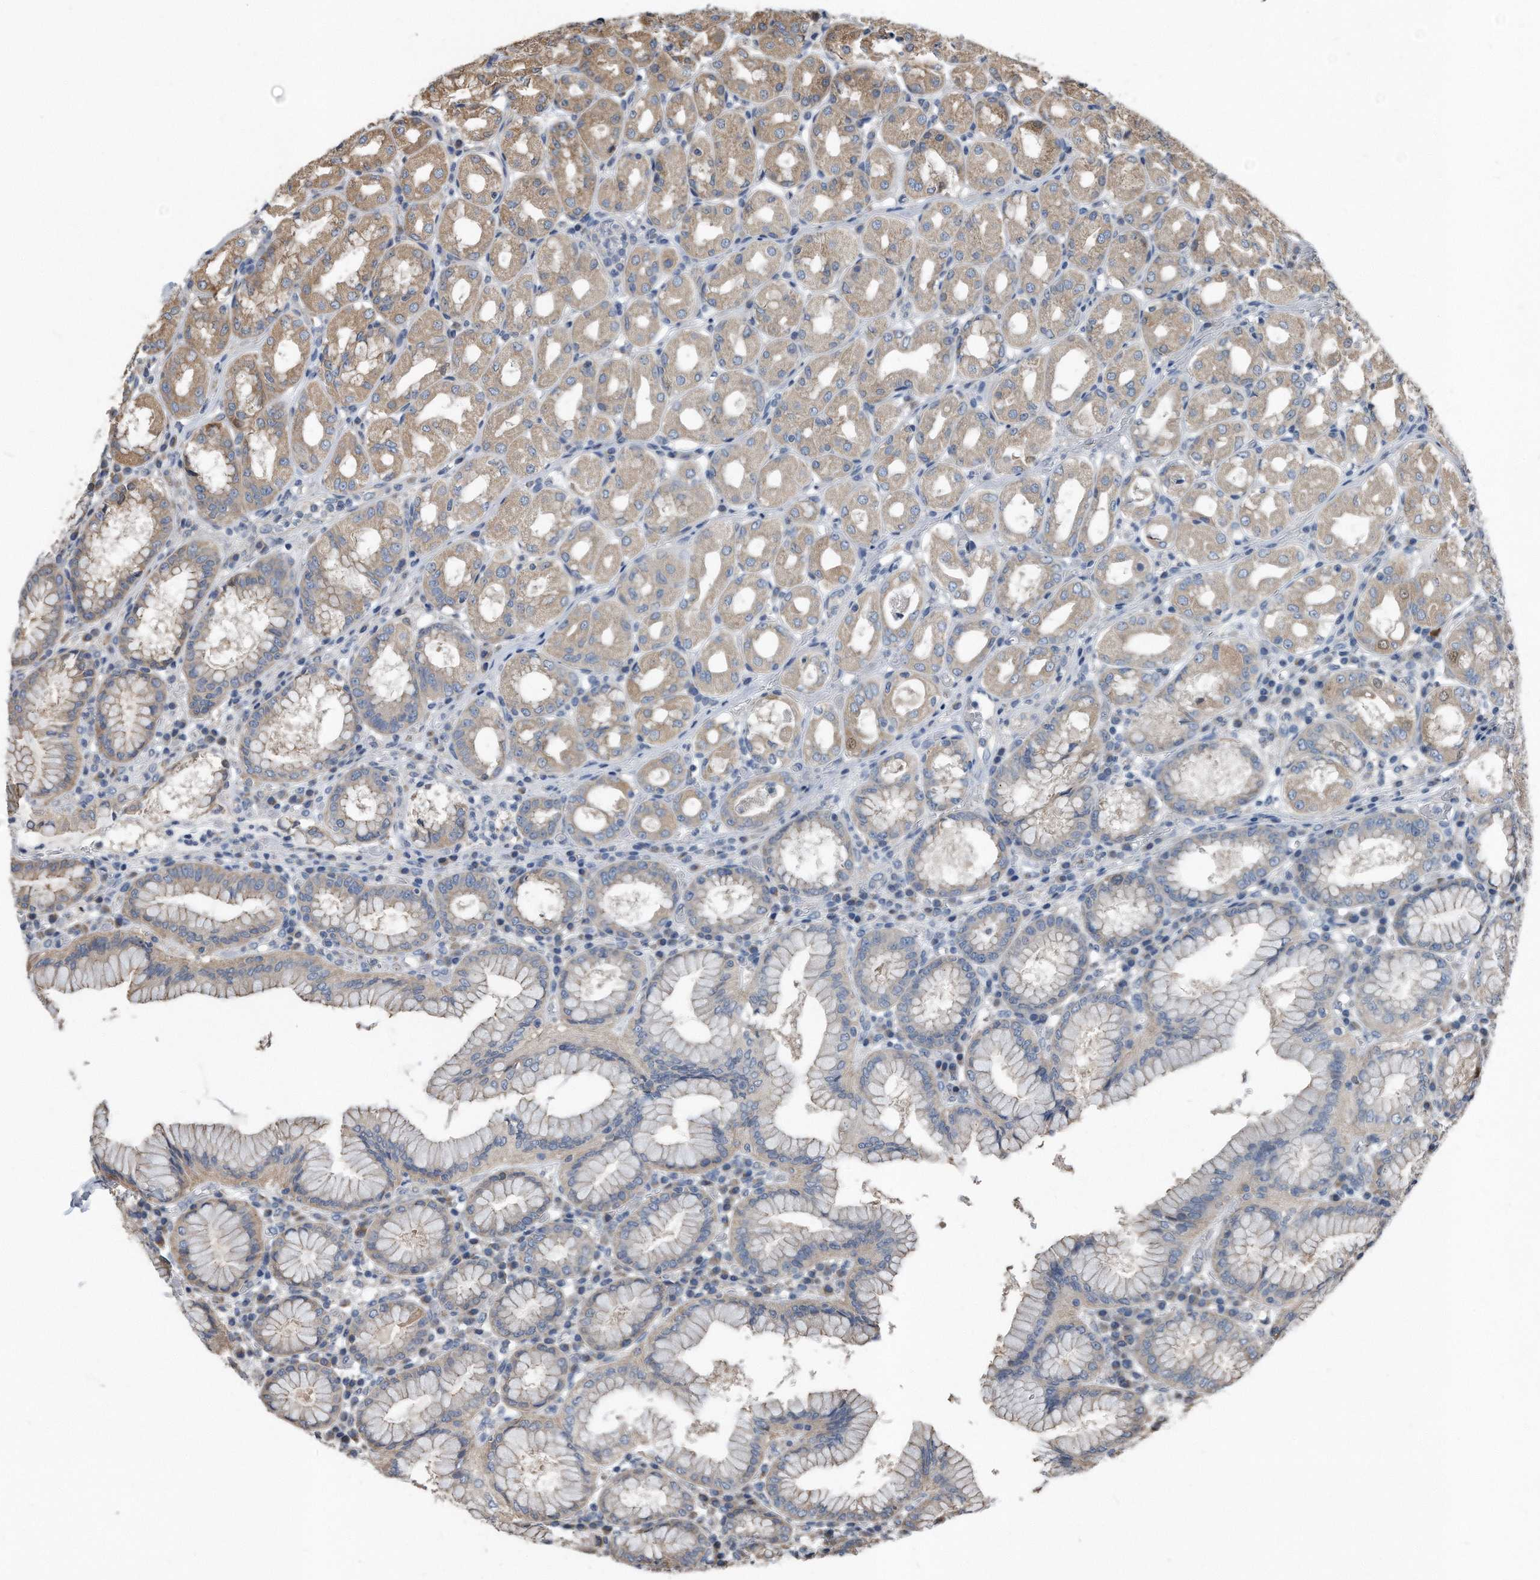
{"staining": {"intensity": "weak", "quantity": "25%-75%", "location": "cytoplasmic/membranous"}, "tissue": "stomach", "cell_type": "Glandular cells", "image_type": "normal", "snomed": [{"axis": "morphology", "description": "Normal tissue, NOS"}, {"axis": "topography", "description": "Stomach"}, {"axis": "topography", "description": "Stomach, lower"}], "caption": "The photomicrograph demonstrates immunohistochemical staining of unremarkable stomach. There is weak cytoplasmic/membranous expression is seen in about 25%-75% of glandular cells.", "gene": "FAM136A", "patient": {"sex": "female", "age": 56}}